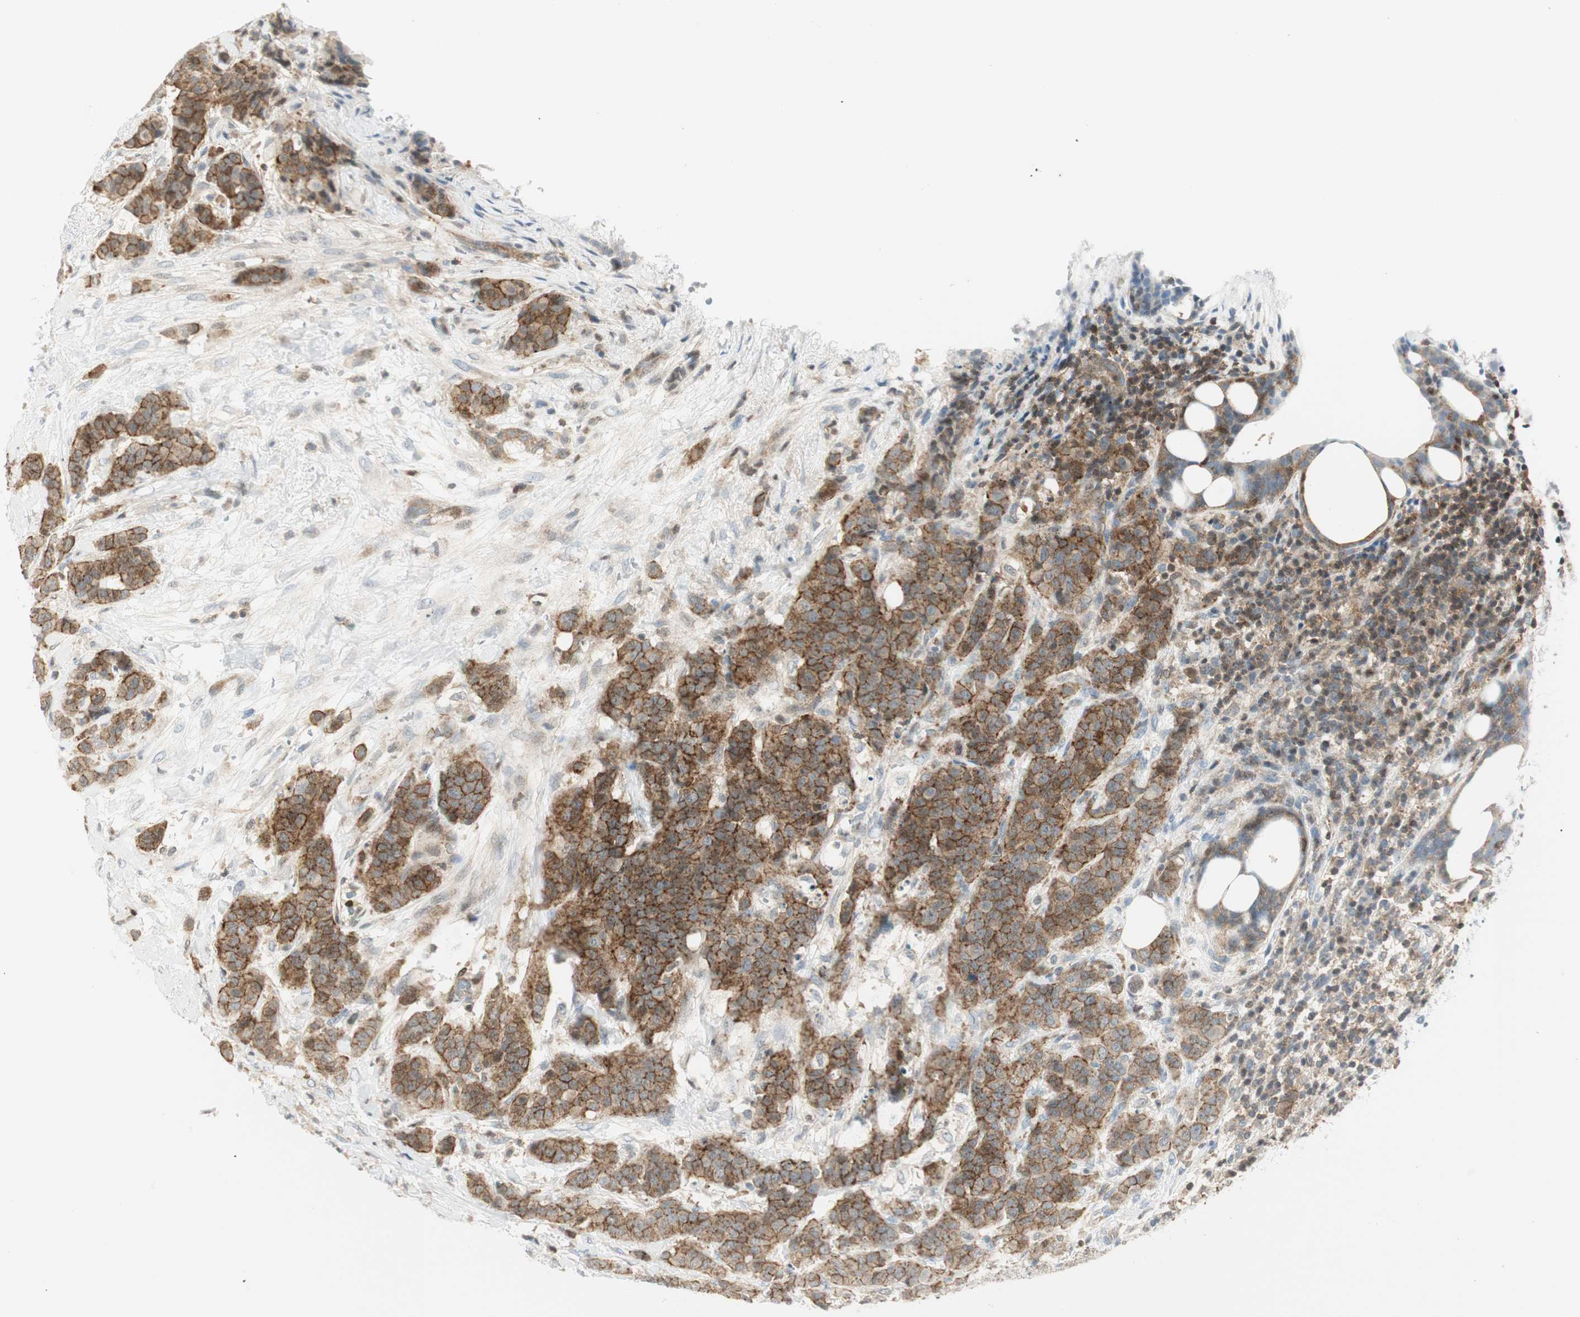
{"staining": {"intensity": "moderate", "quantity": ">75%", "location": "cytoplasmic/membranous"}, "tissue": "breast cancer", "cell_type": "Tumor cells", "image_type": "cancer", "snomed": [{"axis": "morphology", "description": "Duct carcinoma"}, {"axis": "topography", "description": "Breast"}], "caption": "Protein expression analysis of intraductal carcinoma (breast) displays moderate cytoplasmic/membranous staining in about >75% of tumor cells.", "gene": "PPP1CA", "patient": {"sex": "female", "age": 40}}